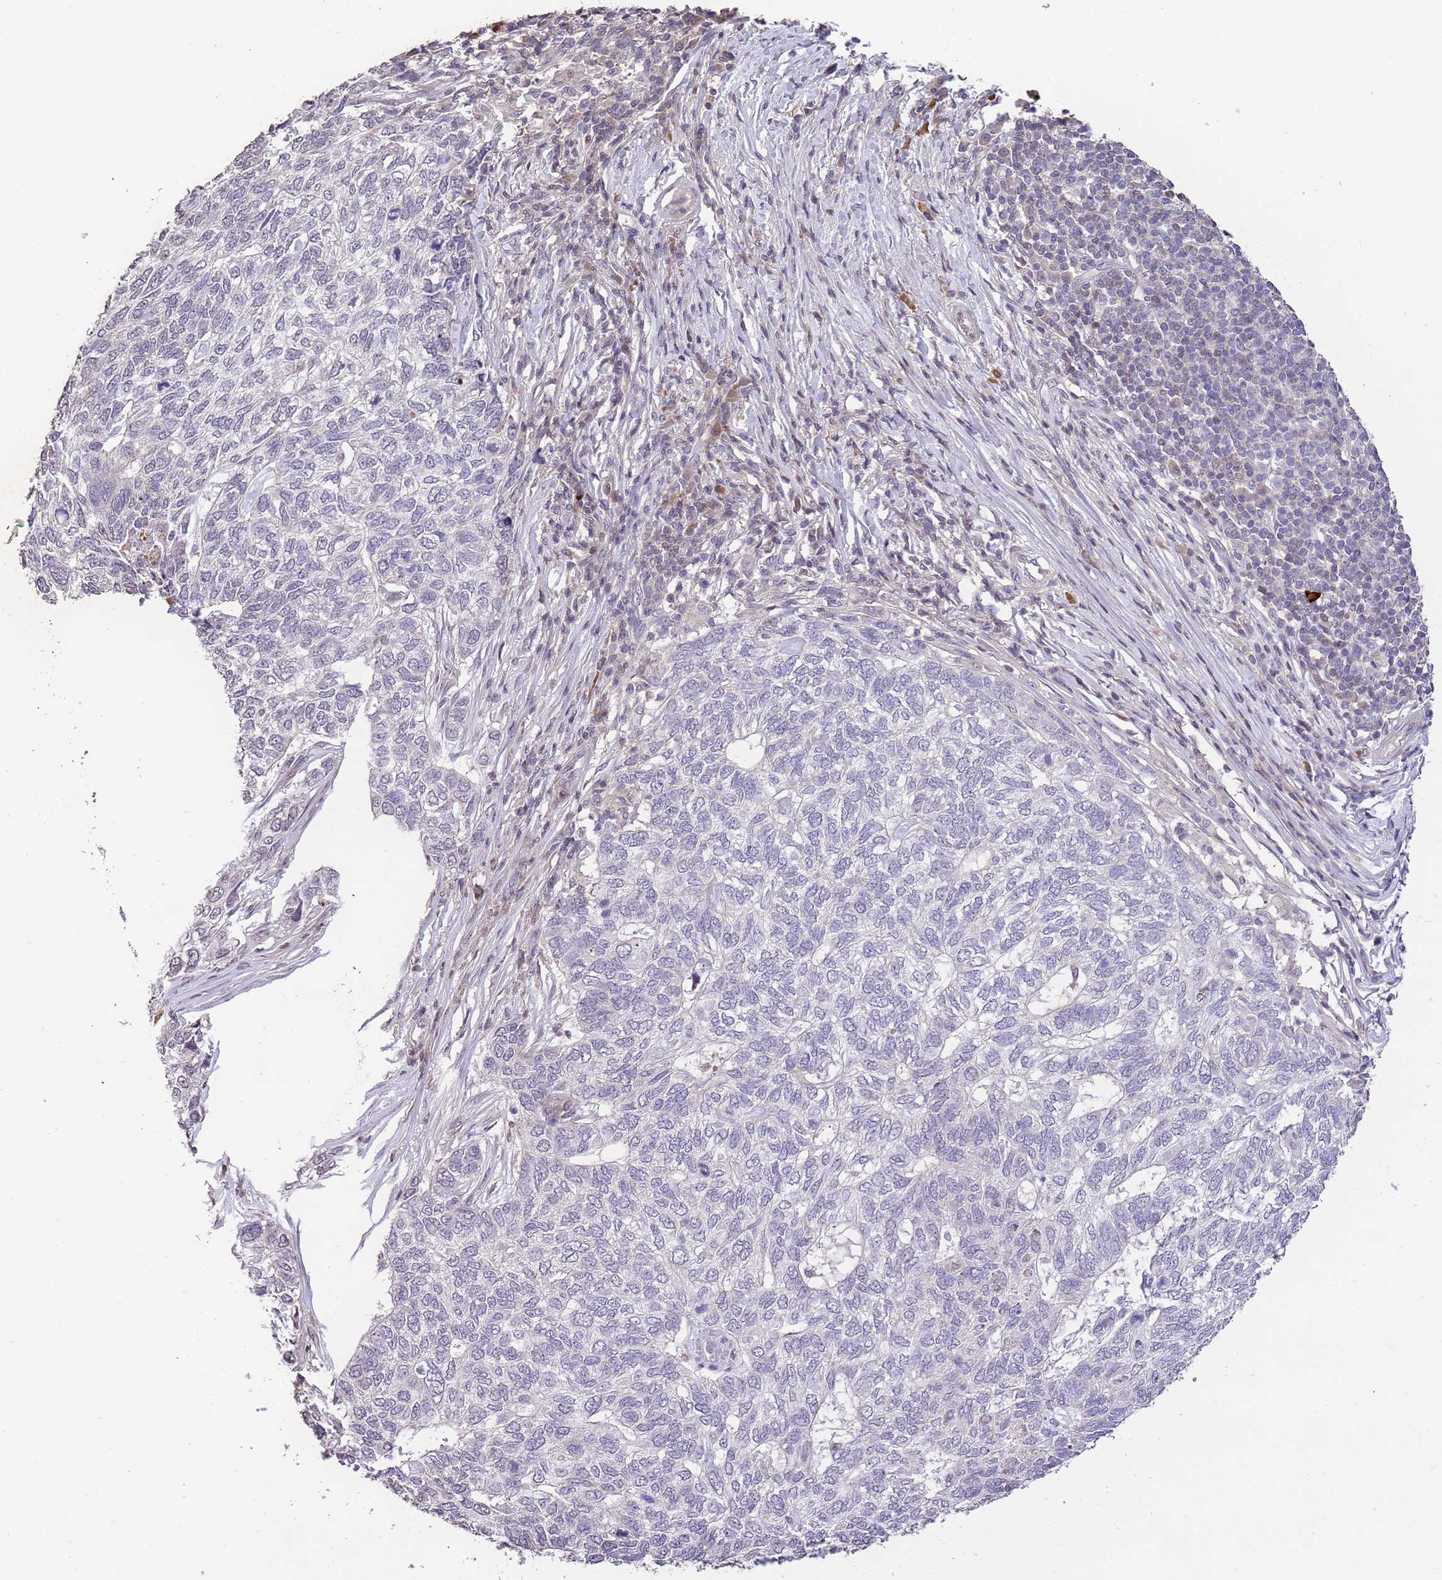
{"staining": {"intensity": "negative", "quantity": "none", "location": "none"}, "tissue": "skin cancer", "cell_type": "Tumor cells", "image_type": "cancer", "snomed": [{"axis": "morphology", "description": "Basal cell carcinoma"}, {"axis": "topography", "description": "Skin"}], "caption": "Immunohistochemistry of human skin cancer demonstrates no positivity in tumor cells. (Brightfield microscopy of DAB immunohistochemistry at high magnification).", "gene": "SLC16A4", "patient": {"sex": "female", "age": 65}}